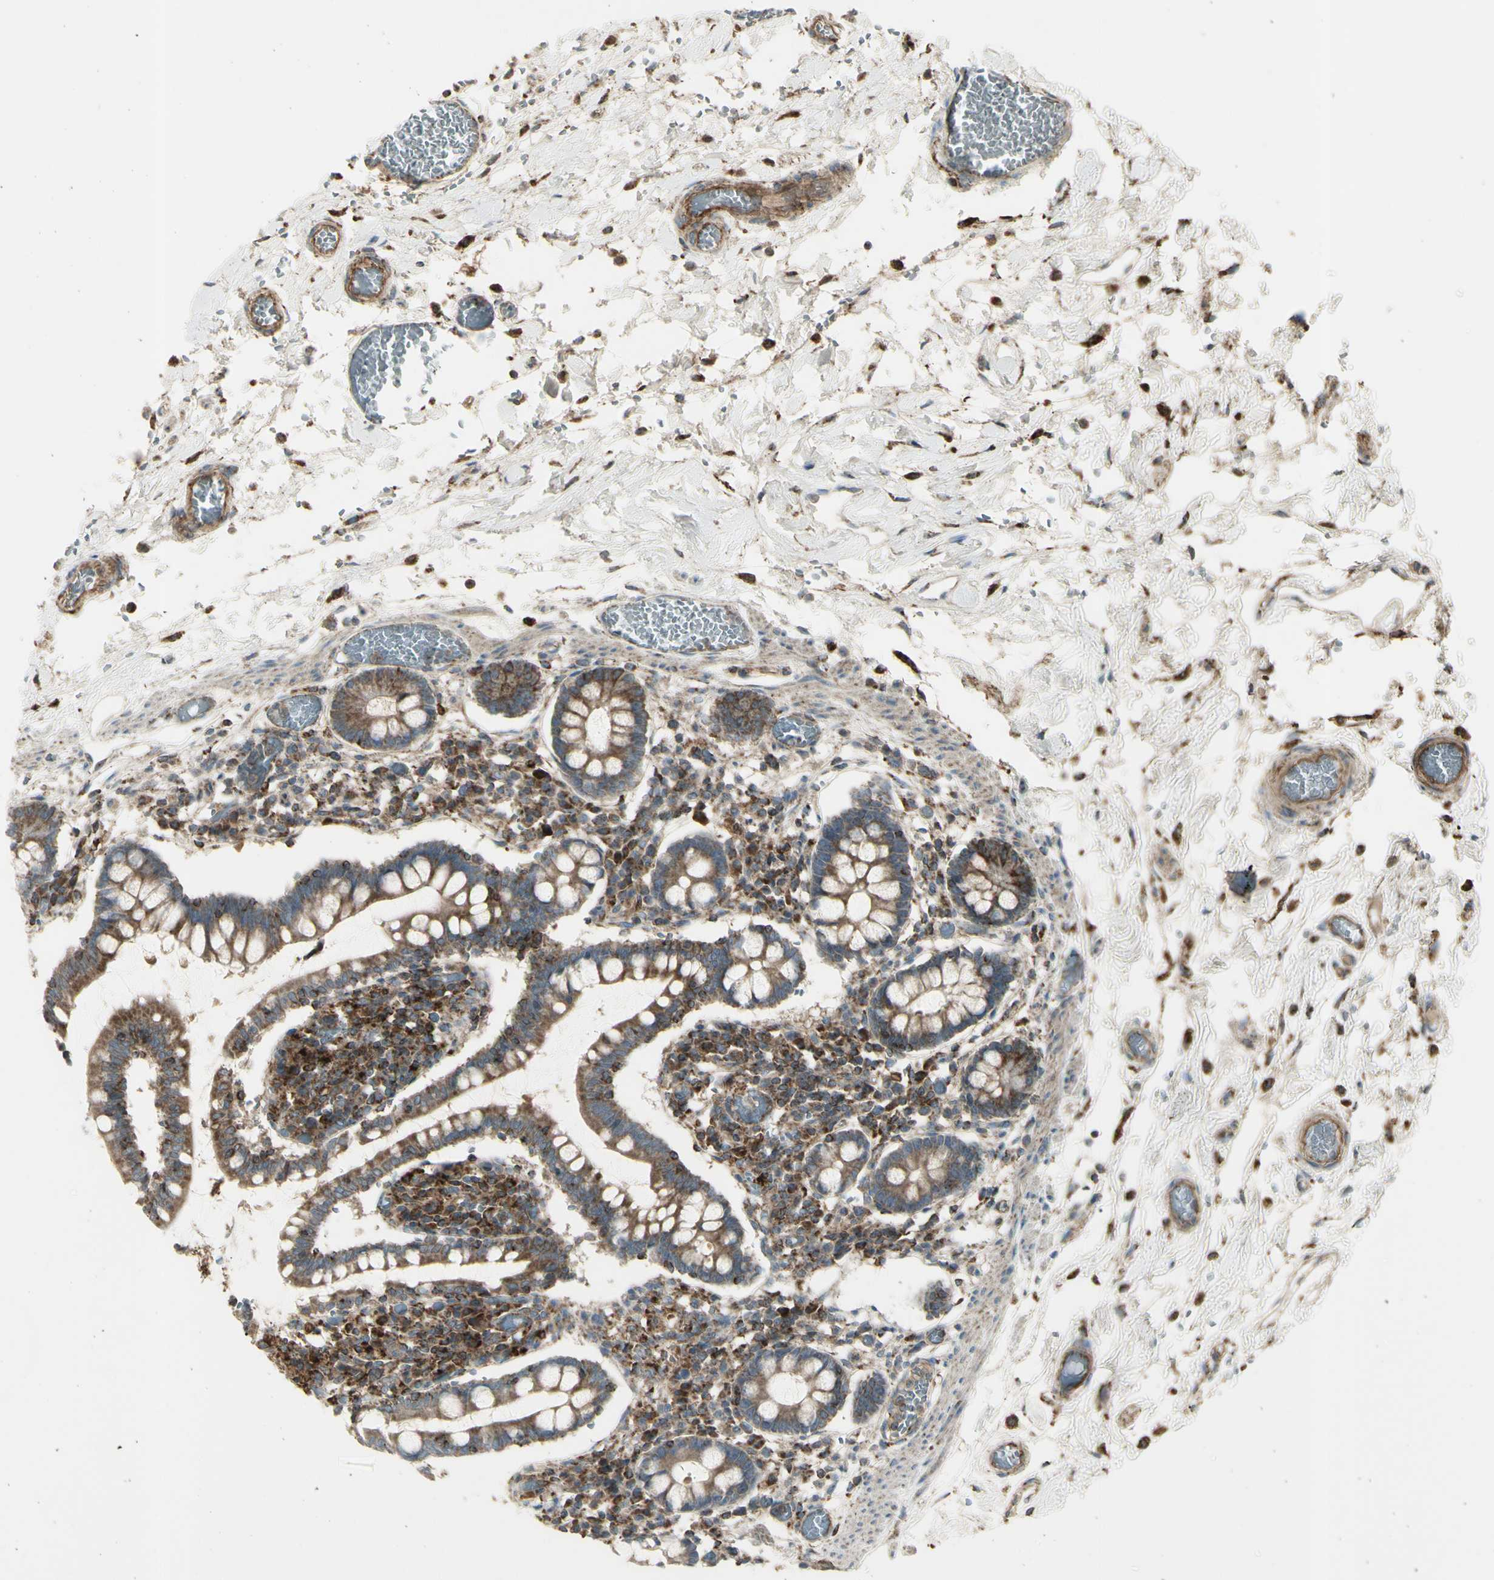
{"staining": {"intensity": "moderate", "quantity": ">75%", "location": "cytoplasmic/membranous"}, "tissue": "small intestine", "cell_type": "Glandular cells", "image_type": "normal", "snomed": [{"axis": "morphology", "description": "Normal tissue, NOS"}, {"axis": "topography", "description": "Small intestine"}], "caption": "An image of human small intestine stained for a protein demonstrates moderate cytoplasmic/membranous brown staining in glandular cells. (DAB (3,3'-diaminobenzidine) = brown stain, brightfield microscopy at high magnification).", "gene": "CYB5R1", "patient": {"sex": "female", "age": 61}}